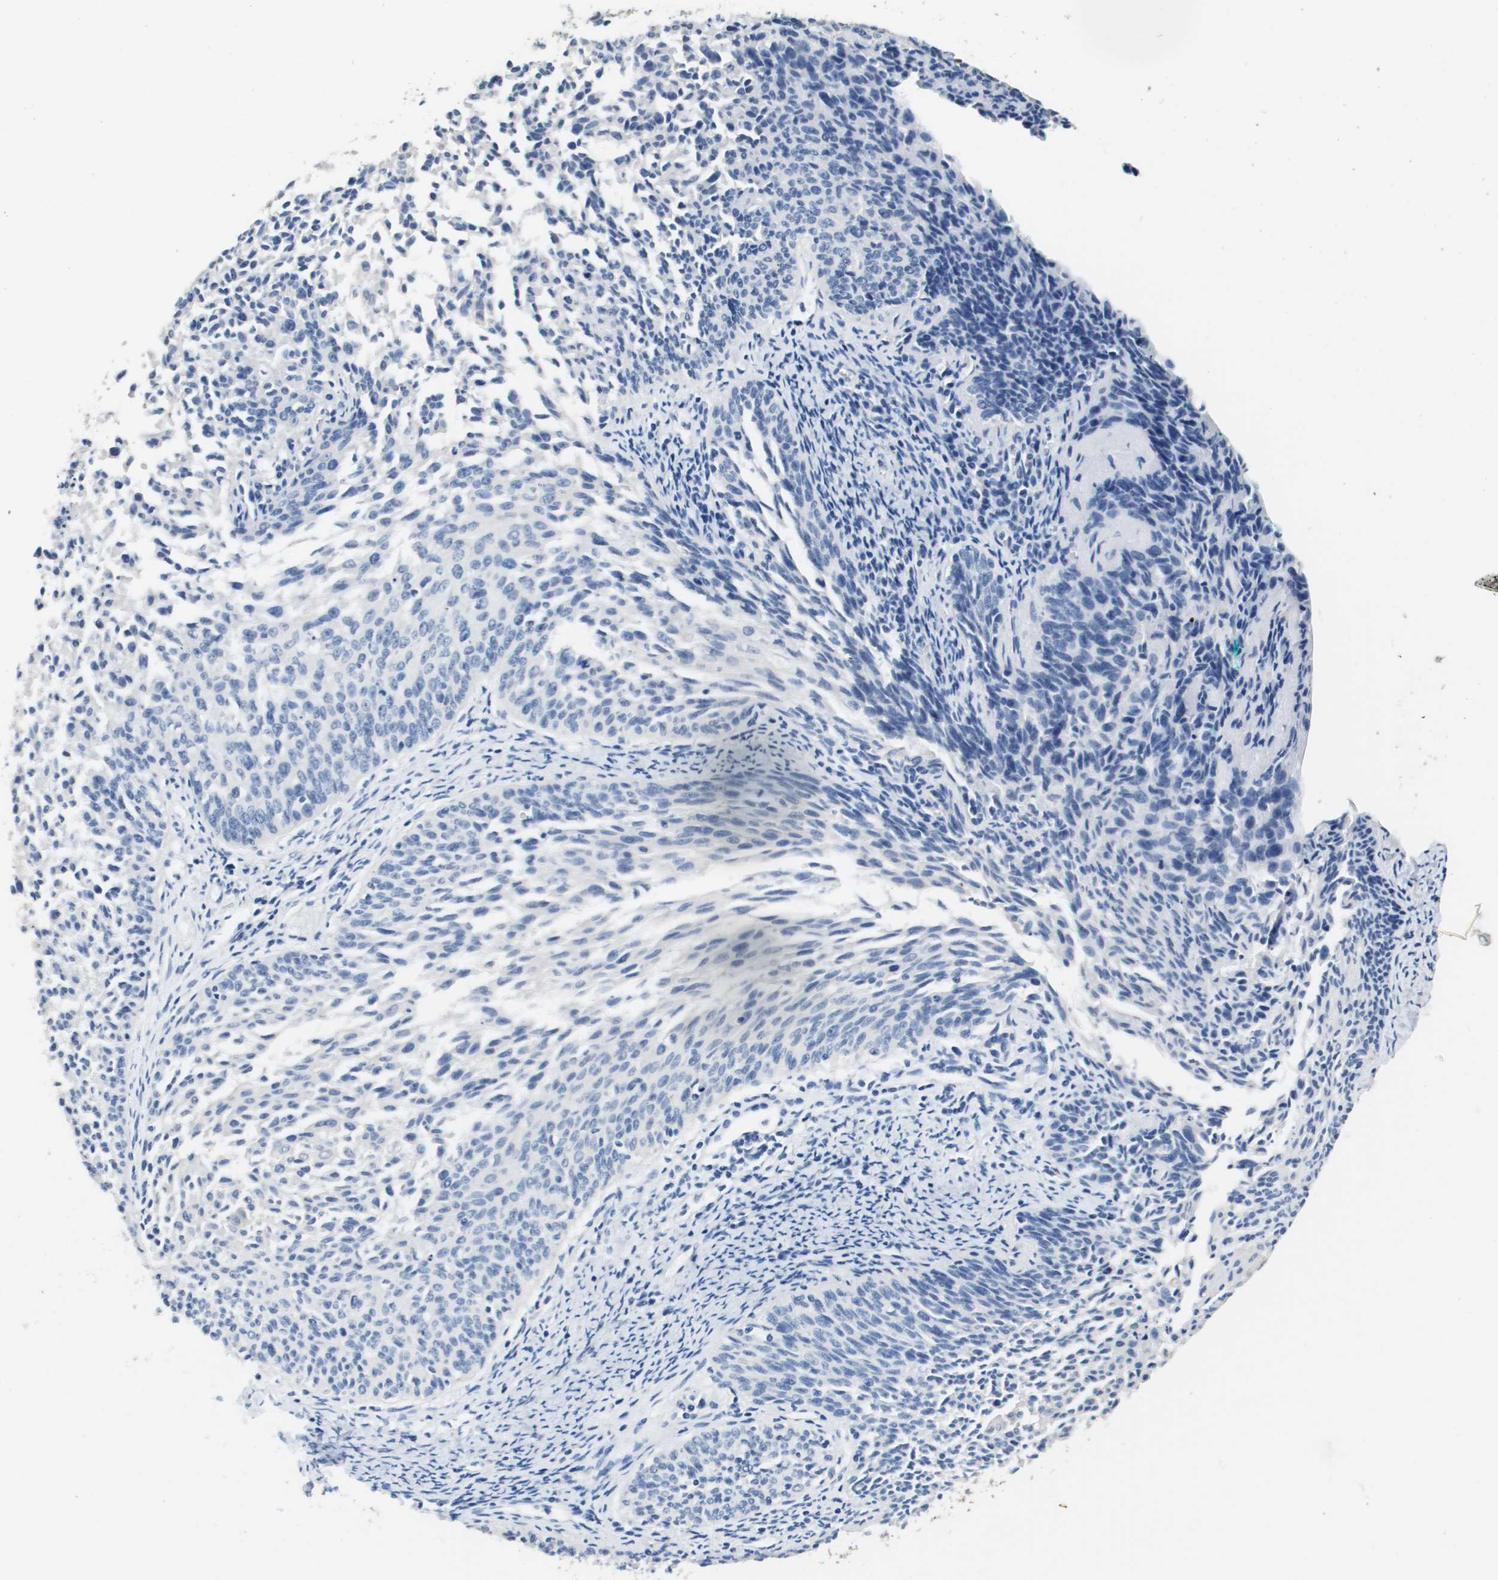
{"staining": {"intensity": "negative", "quantity": "none", "location": "none"}, "tissue": "cervical cancer", "cell_type": "Tumor cells", "image_type": "cancer", "snomed": [{"axis": "morphology", "description": "Squamous cell carcinoma, NOS"}, {"axis": "topography", "description": "Cervix"}], "caption": "Tumor cells show no significant protein positivity in squamous cell carcinoma (cervical). (IHC, brightfield microscopy, high magnification).", "gene": "MT3", "patient": {"sex": "female", "age": 55}}